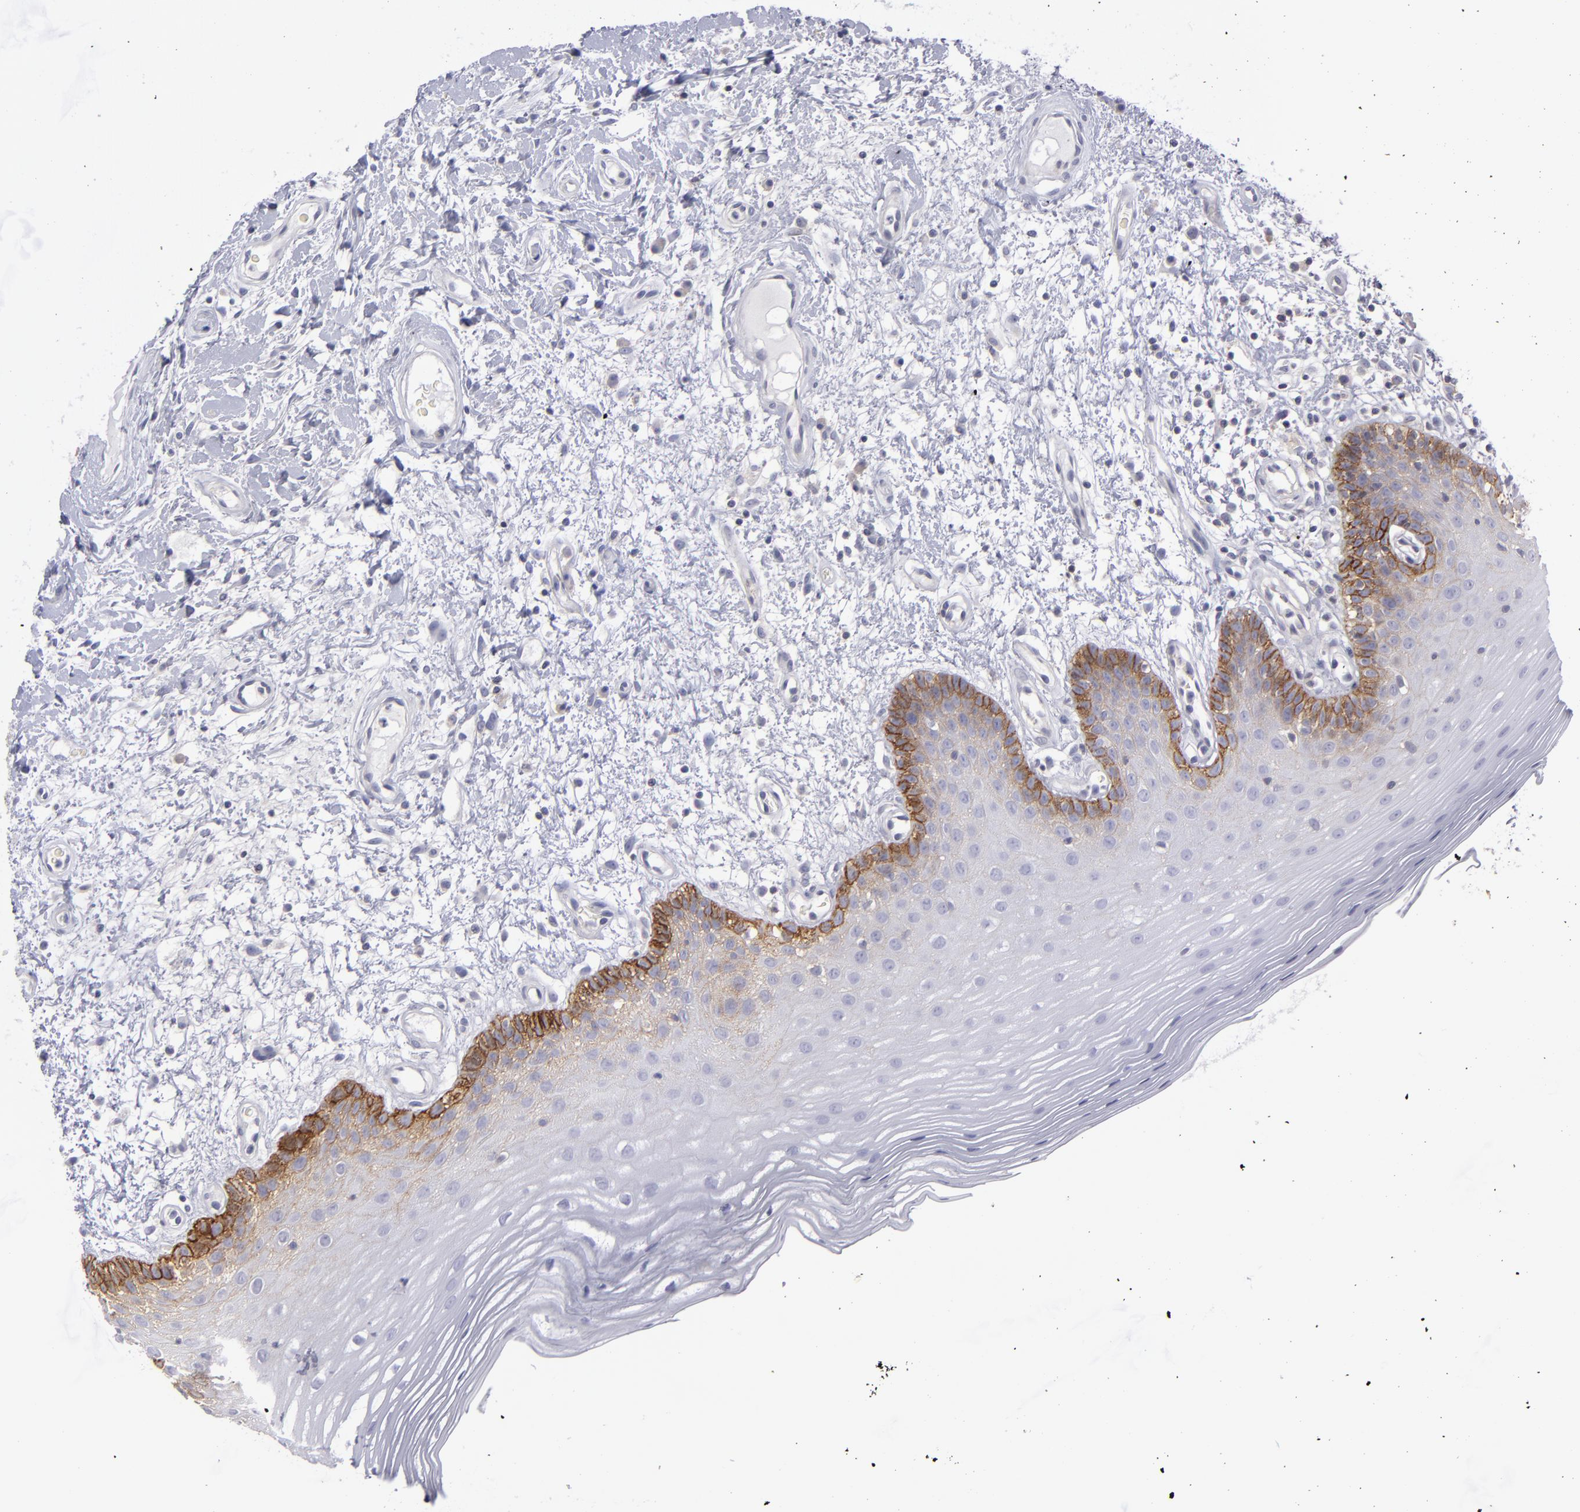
{"staining": {"intensity": "moderate", "quantity": "25%-75%", "location": "cytoplasmic/membranous"}, "tissue": "oral mucosa", "cell_type": "Squamous epithelial cells", "image_type": "normal", "snomed": [{"axis": "morphology", "description": "Normal tissue, NOS"}, {"axis": "morphology", "description": "Squamous cell carcinoma, NOS"}, {"axis": "topography", "description": "Skeletal muscle"}, {"axis": "topography", "description": "Oral tissue"}, {"axis": "topography", "description": "Head-Neck"}], "caption": "Human oral mucosa stained with a protein marker reveals moderate staining in squamous epithelial cells.", "gene": "BSG", "patient": {"sex": "male", "age": 71}}